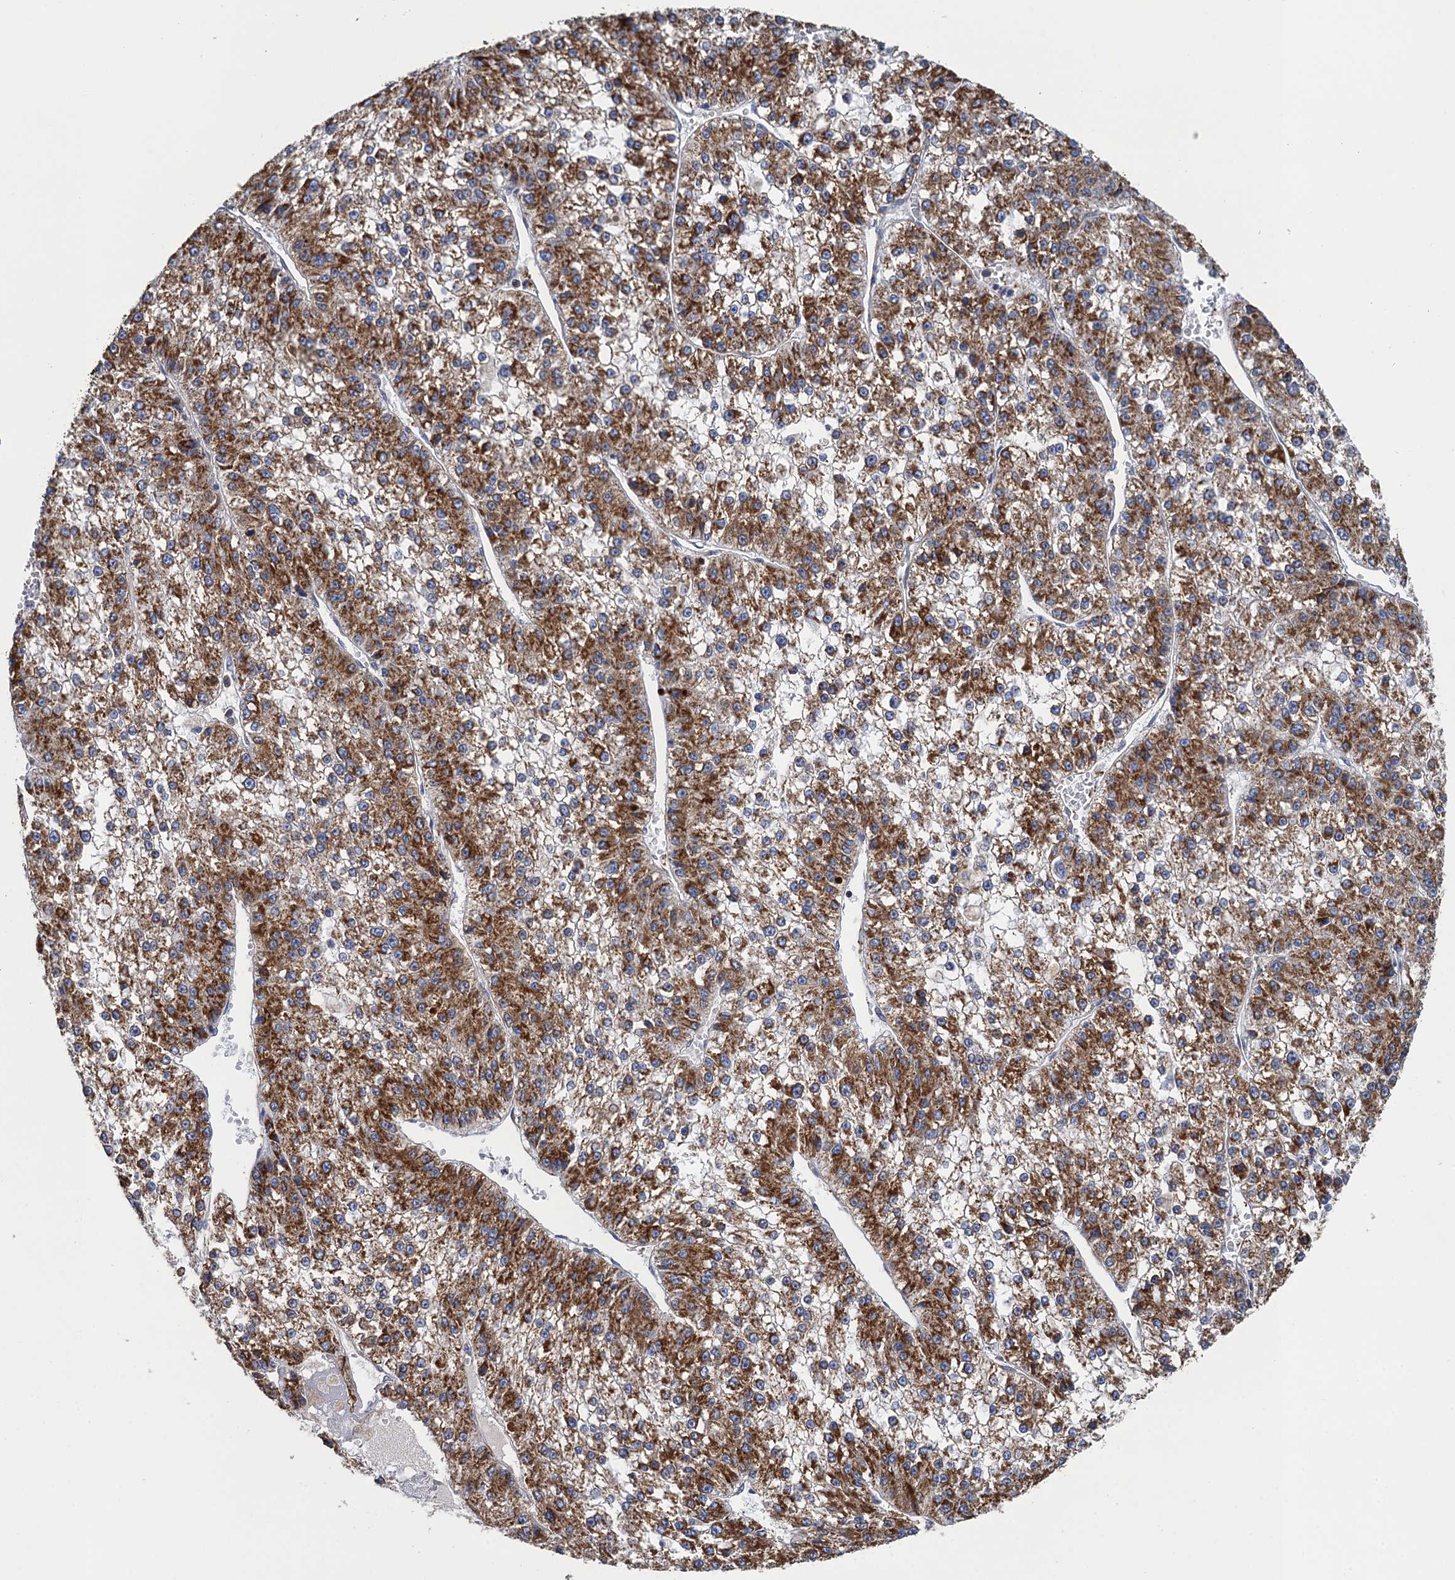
{"staining": {"intensity": "strong", "quantity": "25%-75%", "location": "cytoplasmic/membranous"}, "tissue": "liver cancer", "cell_type": "Tumor cells", "image_type": "cancer", "snomed": [{"axis": "morphology", "description": "Carcinoma, Hepatocellular, NOS"}, {"axis": "topography", "description": "Liver"}], "caption": "A brown stain labels strong cytoplasmic/membranous positivity of a protein in human liver cancer (hepatocellular carcinoma) tumor cells.", "gene": "GCSH", "patient": {"sex": "female", "age": 73}}